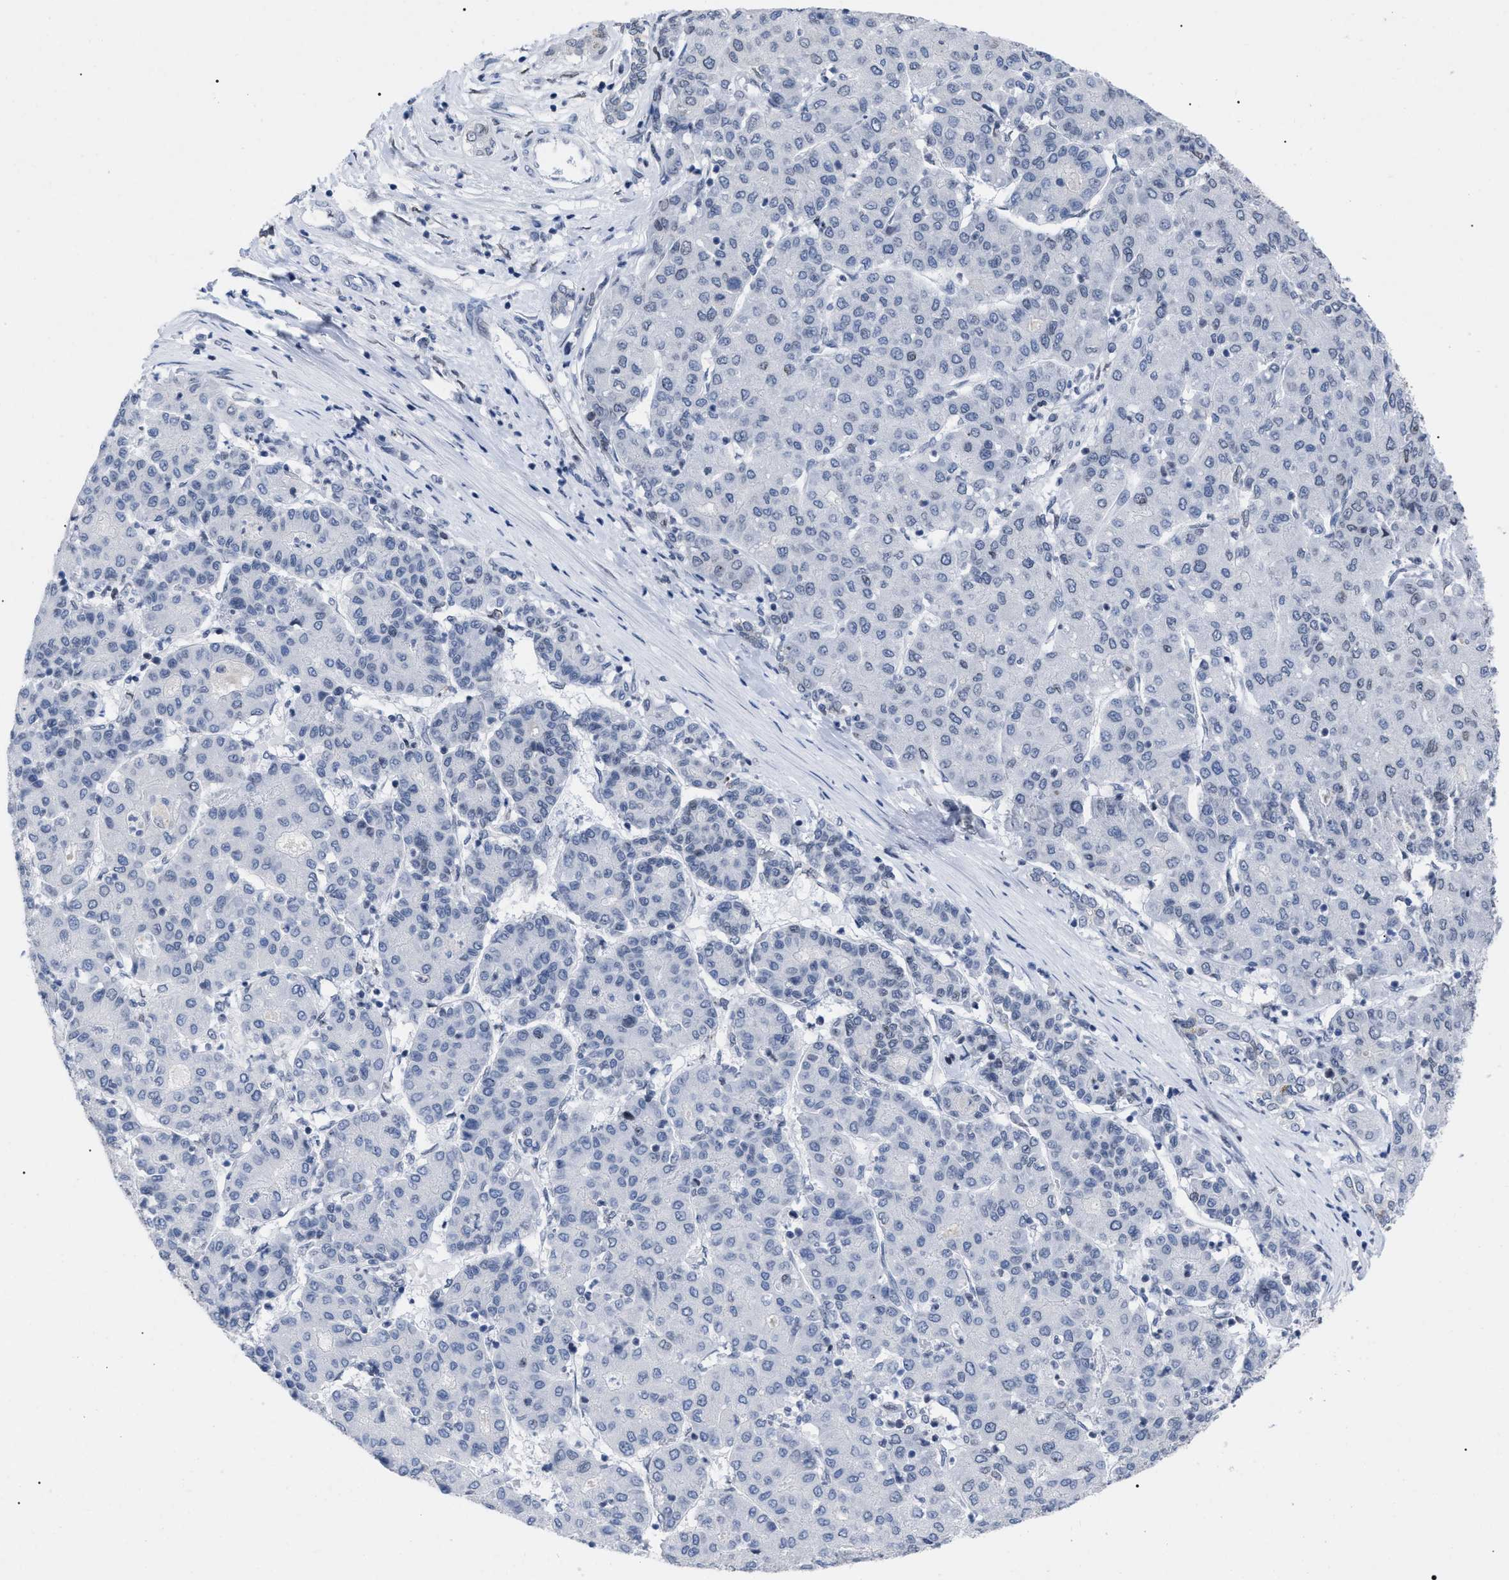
{"staining": {"intensity": "negative", "quantity": "none", "location": "none"}, "tissue": "liver cancer", "cell_type": "Tumor cells", "image_type": "cancer", "snomed": [{"axis": "morphology", "description": "Carcinoma, Hepatocellular, NOS"}, {"axis": "topography", "description": "Liver"}], "caption": "Tumor cells are negative for protein expression in human liver hepatocellular carcinoma. The staining was performed using DAB (3,3'-diaminobenzidine) to visualize the protein expression in brown, while the nuclei were stained in blue with hematoxylin (Magnification: 20x).", "gene": "TPR", "patient": {"sex": "male", "age": 65}}